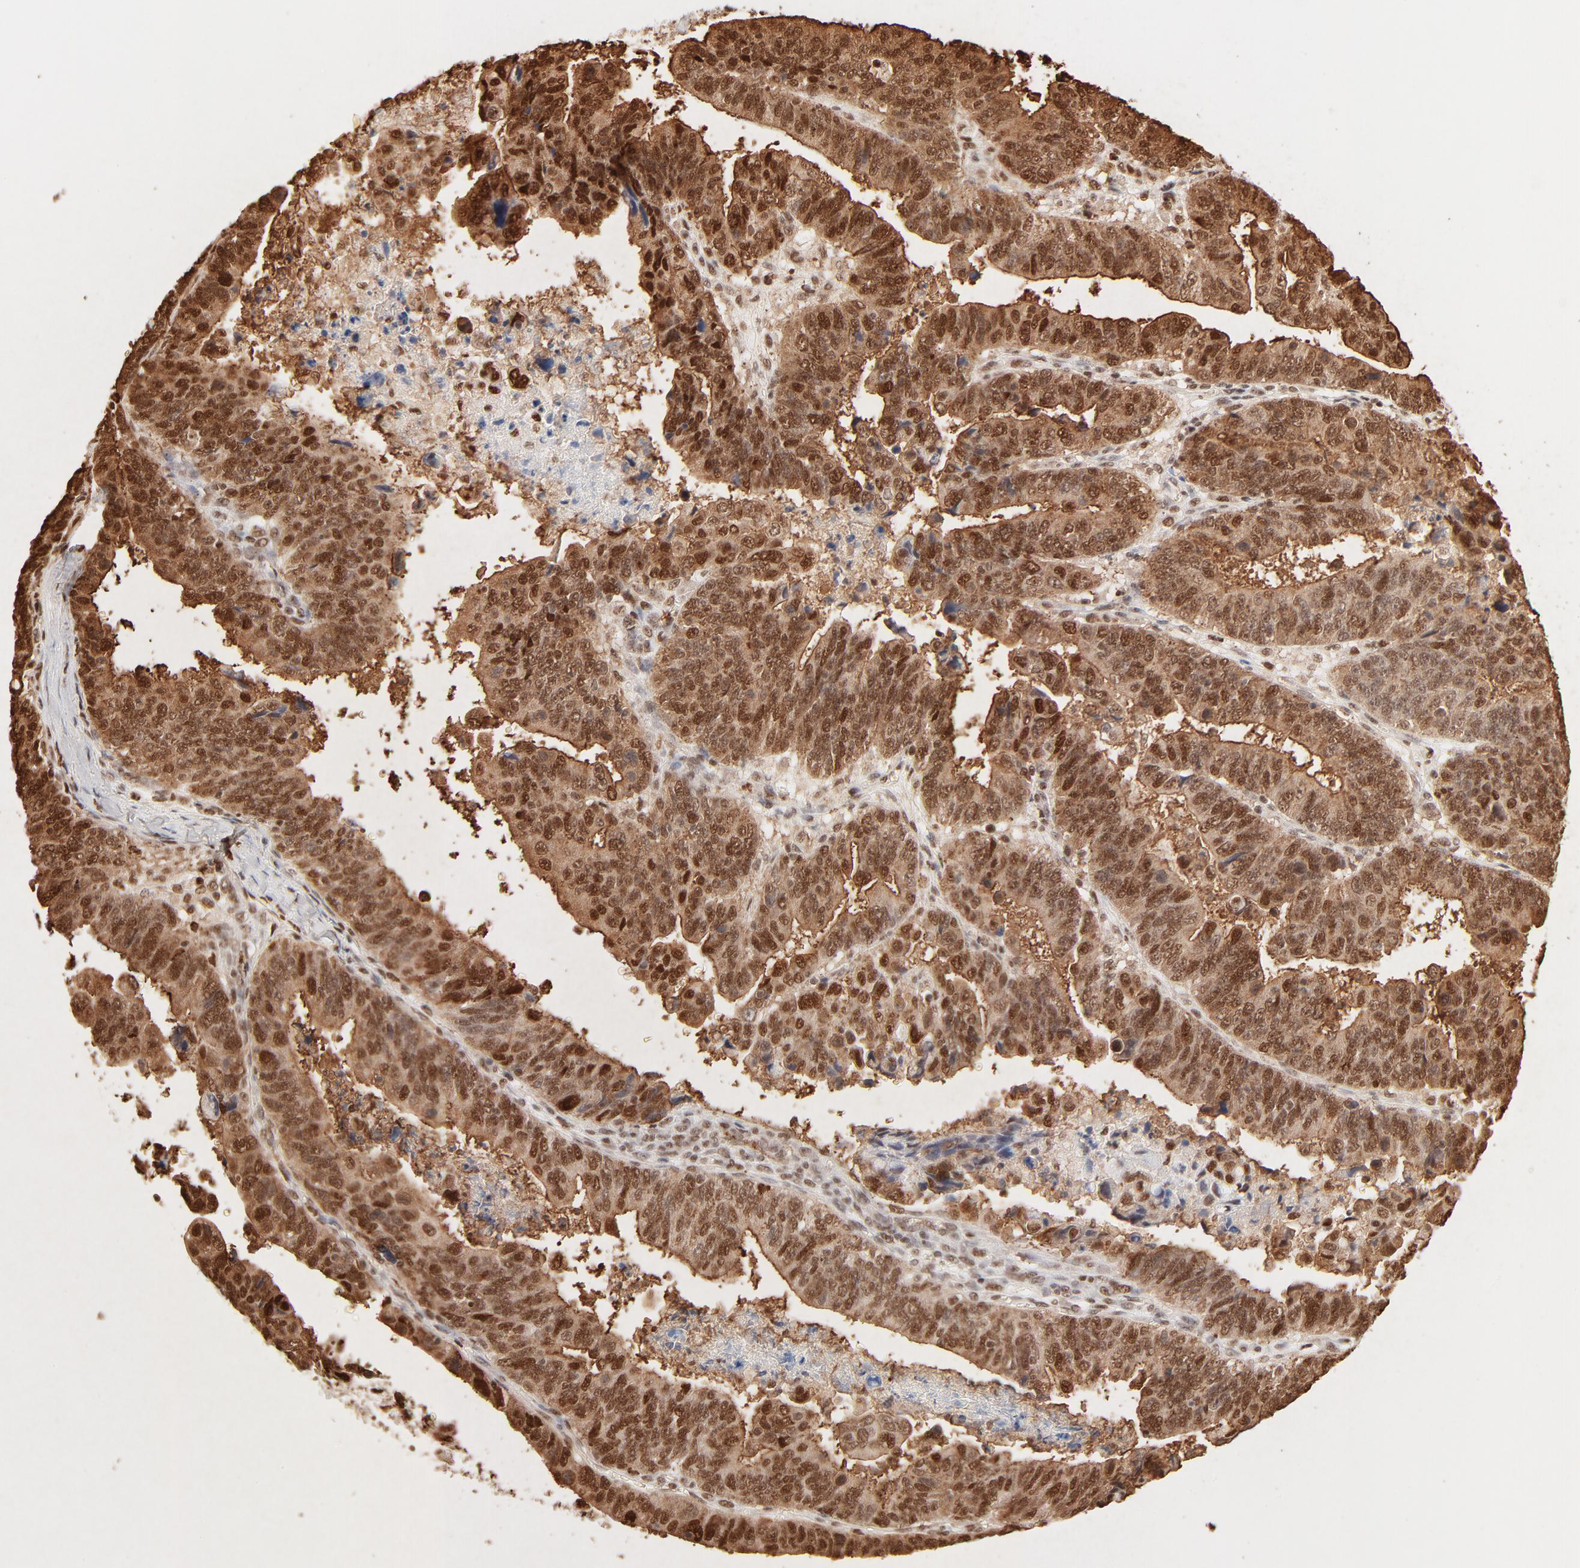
{"staining": {"intensity": "strong", "quantity": ">75%", "location": "cytoplasmic/membranous,nuclear"}, "tissue": "stomach cancer", "cell_type": "Tumor cells", "image_type": "cancer", "snomed": [{"axis": "morphology", "description": "Adenocarcinoma, NOS"}, {"axis": "topography", "description": "Stomach, upper"}], "caption": "Strong cytoplasmic/membranous and nuclear positivity for a protein is present in approximately >75% of tumor cells of stomach cancer (adenocarcinoma) using immunohistochemistry.", "gene": "FAM50A", "patient": {"sex": "female", "age": 50}}